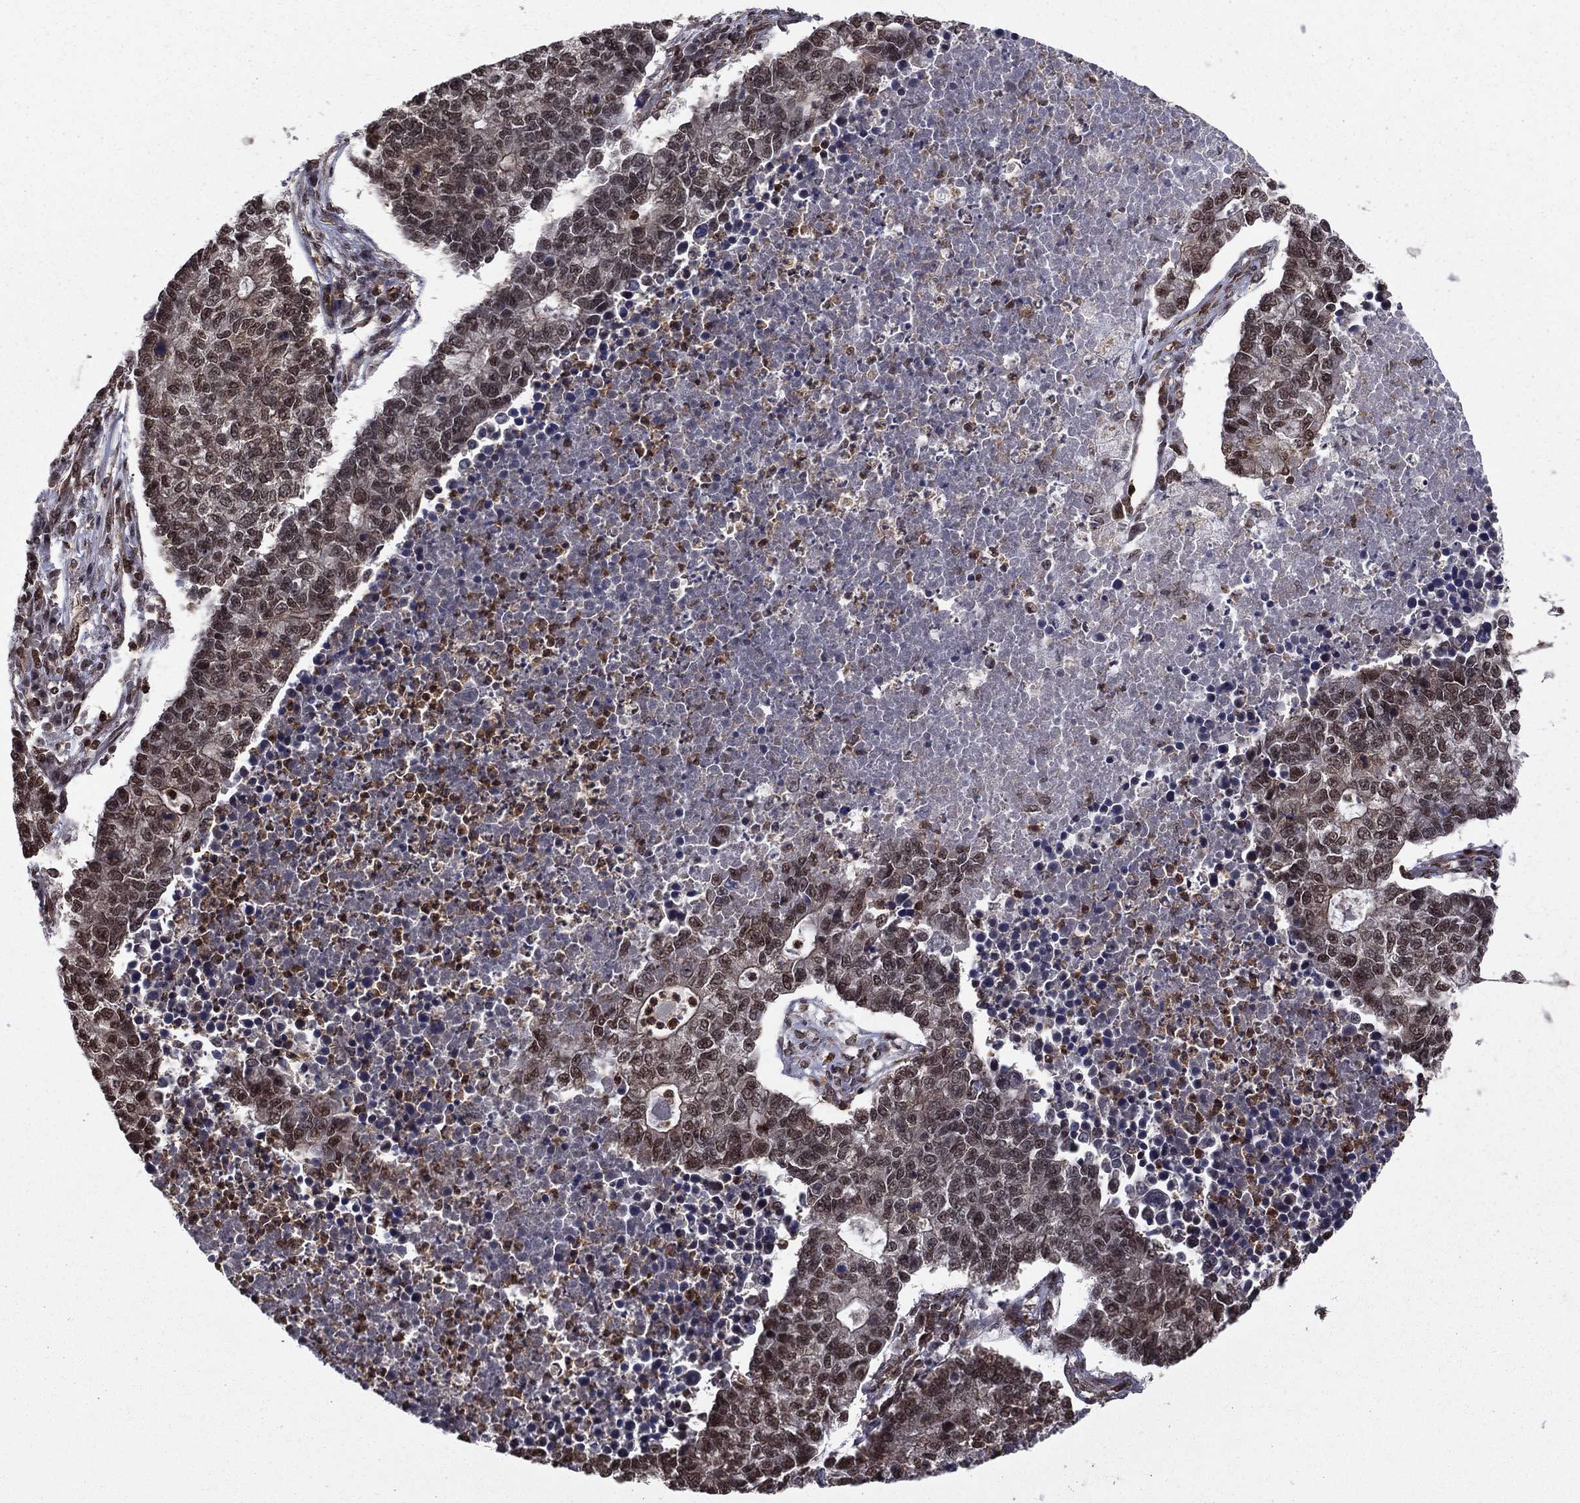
{"staining": {"intensity": "moderate", "quantity": "<25%", "location": "nuclear"}, "tissue": "lung cancer", "cell_type": "Tumor cells", "image_type": "cancer", "snomed": [{"axis": "morphology", "description": "Adenocarcinoma, NOS"}, {"axis": "topography", "description": "Lung"}], "caption": "Immunohistochemistry photomicrograph of human adenocarcinoma (lung) stained for a protein (brown), which demonstrates low levels of moderate nuclear positivity in approximately <25% of tumor cells.", "gene": "SSX2IP", "patient": {"sex": "male", "age": 57}}